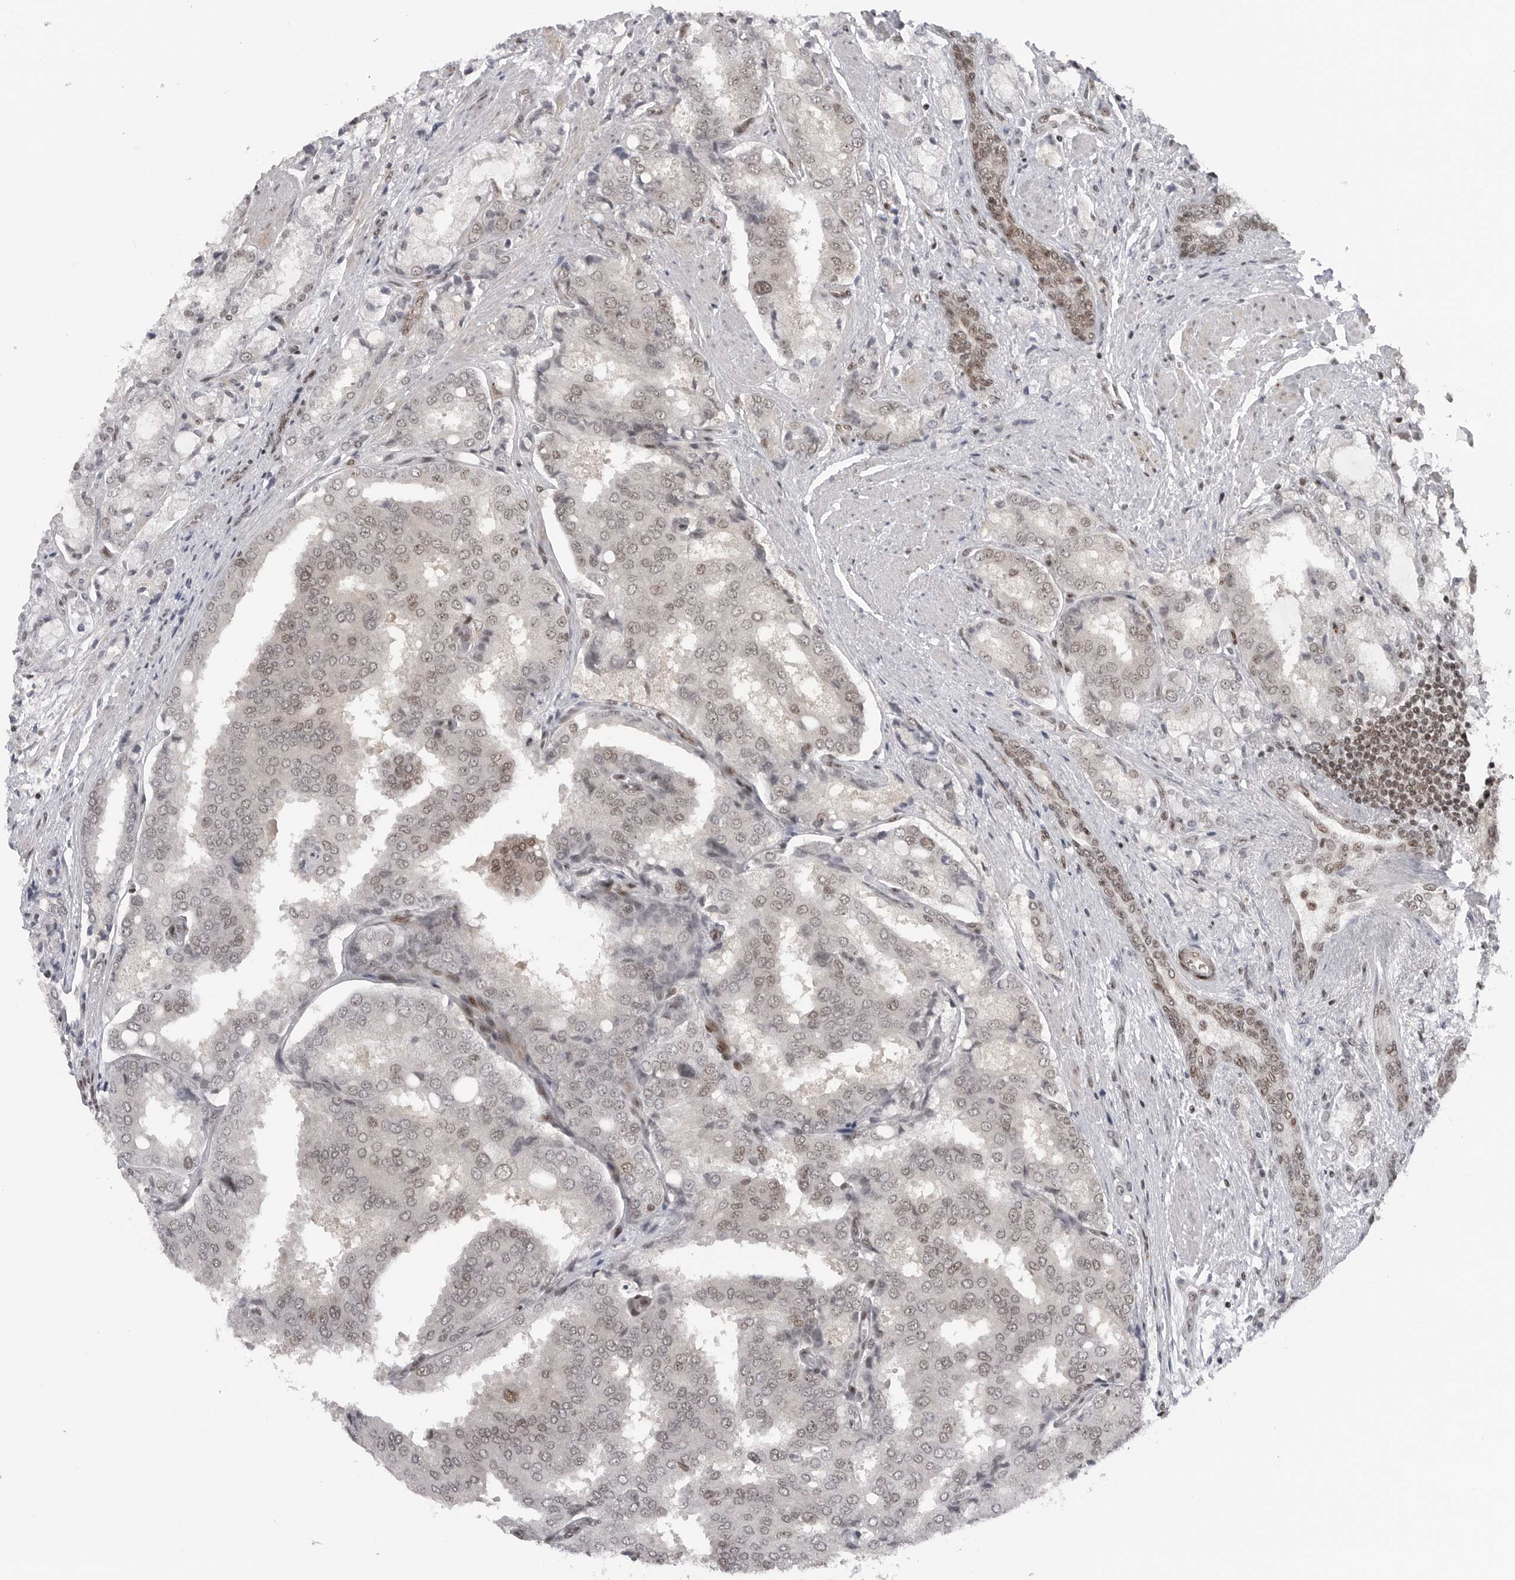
{"staining": {"intensity": "weak", "quantity": "25%-75%", "location": "nuclear"}, "tissue": "prostate cancer", "cell_type": "Tumor cells", "image_type": "cancer", "snomed": [{"axis": "morphology", "description": "Adenocarcinoma, High grade"}, {"axis": "topography", "description": "Prostate"}], "caption": "Prostate cancer stained with IHC reveals weak nuclear staining in approximately 25%-75% of tumor cells.", "gene": "TRIM66", "patient": {"sex": "male", "age": 50}}